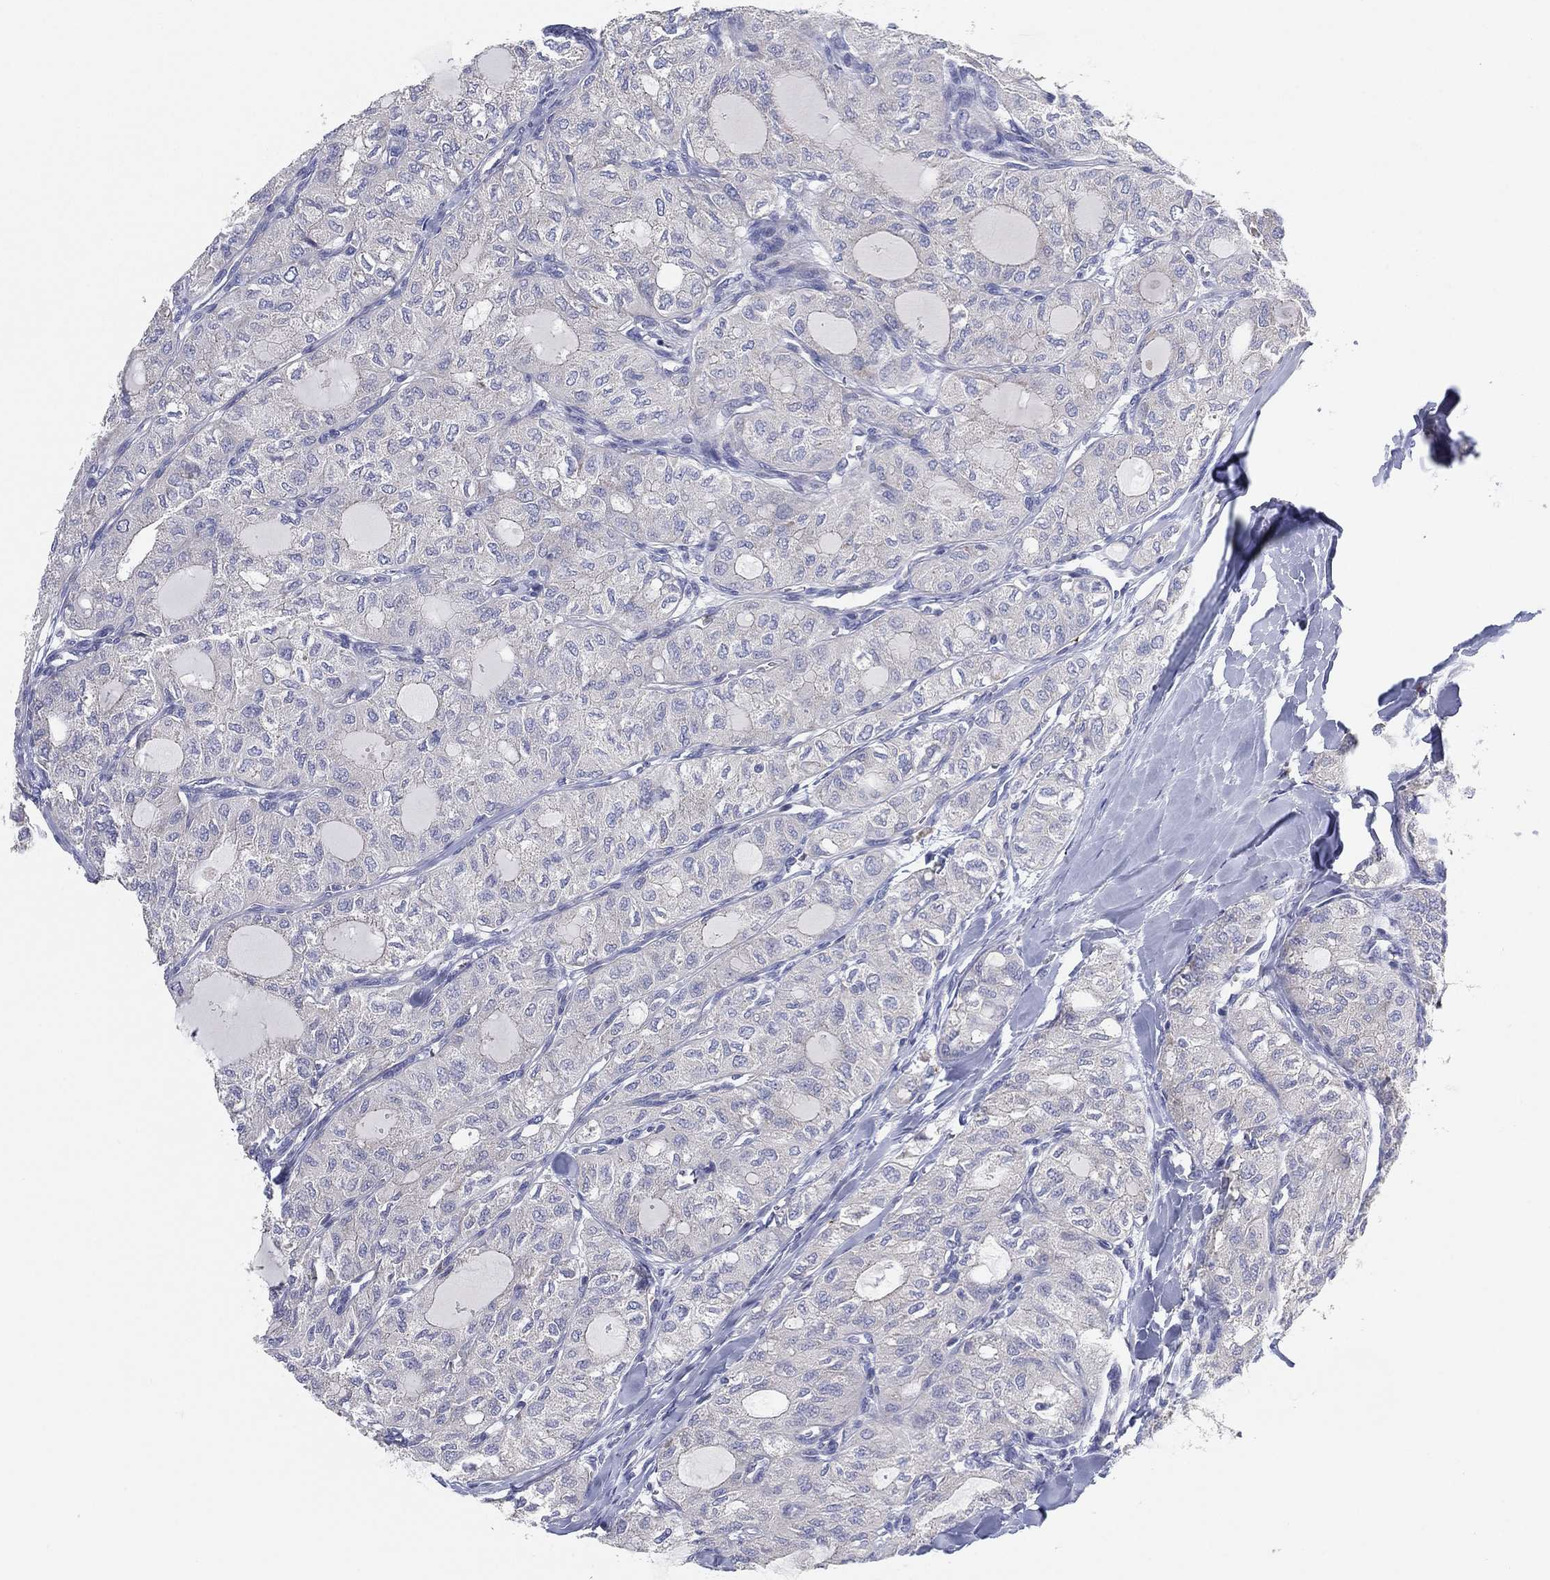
{"staining": {"intensity": "negative", "quantity": "none", "location": "none"}, "tissue": "thyroid cancer", "cell_type": "Tumor cells", "image_type": "cancer", "snomed": [{"axis": "morphology", "description": "Follicular adenoma carcinoma, NOS"}, {"axis": "topography", "description": "Thyroid gland"}], "caption": "Follicular adenoma carcinoma (thyroid) stained for a protein using immunohistochemistry shows no expression tumor cells.", "gene": "TMEM40", "patient": {"sex": "male", "age": 75}}